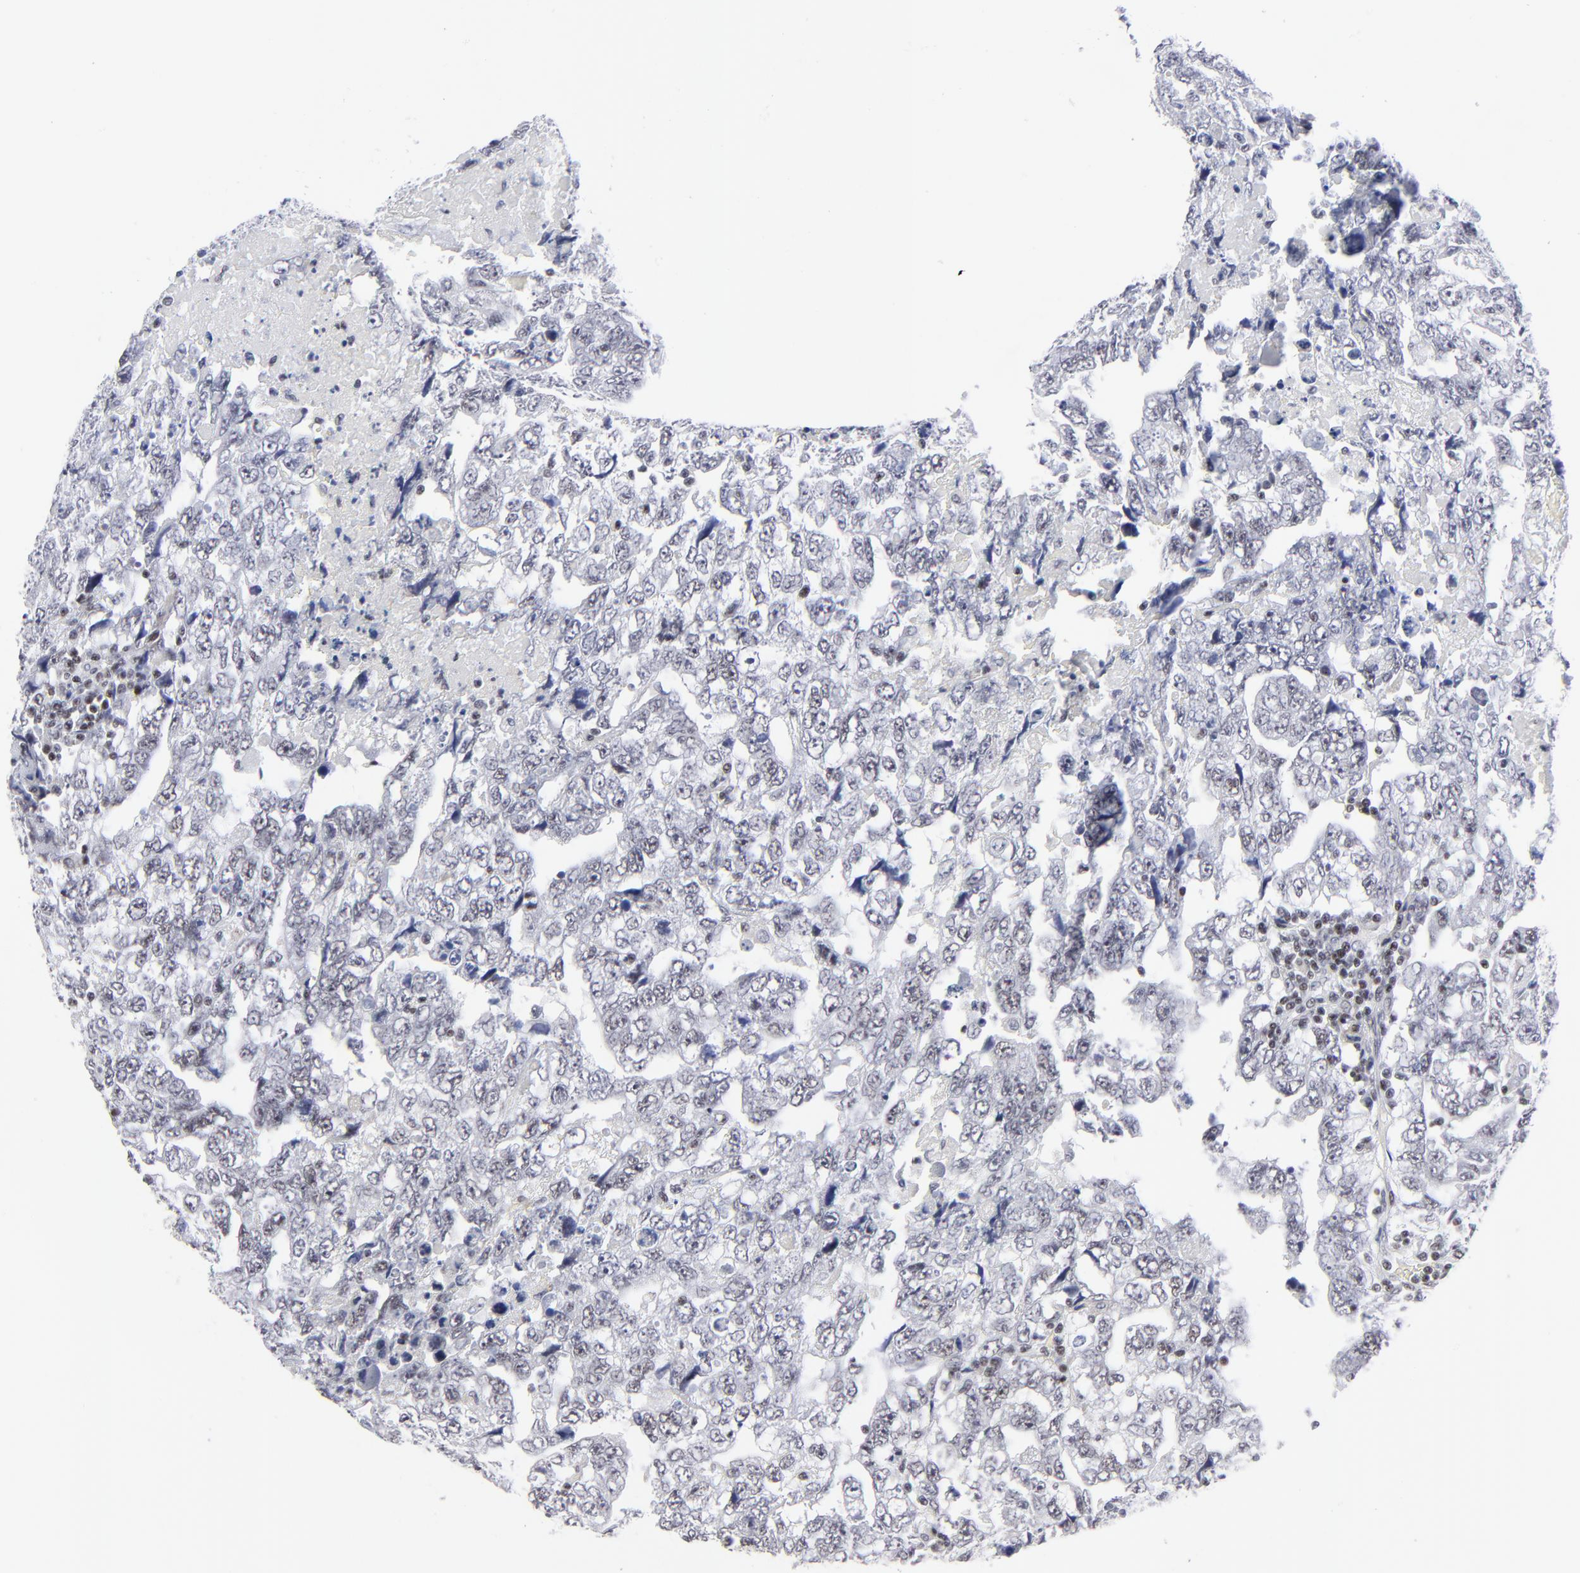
{"staining": {"intensity": "negative", "quantity": "none", "location": "none"}, "tissue": "testis cancer", "cell_type": "Tumor cells", "image_type": "cancer", "snomed": [{"axis": "morphology", "description": "Carcinoma, Embryonal, NOS"}, {"axis": "topography", "description": "Testis"}], "caption": "This is an IHC micrograph of human testis cancer. There is no staining in tumor cells.", "gene": "SP2", "patient": {"sex": "male", "age": 36}}